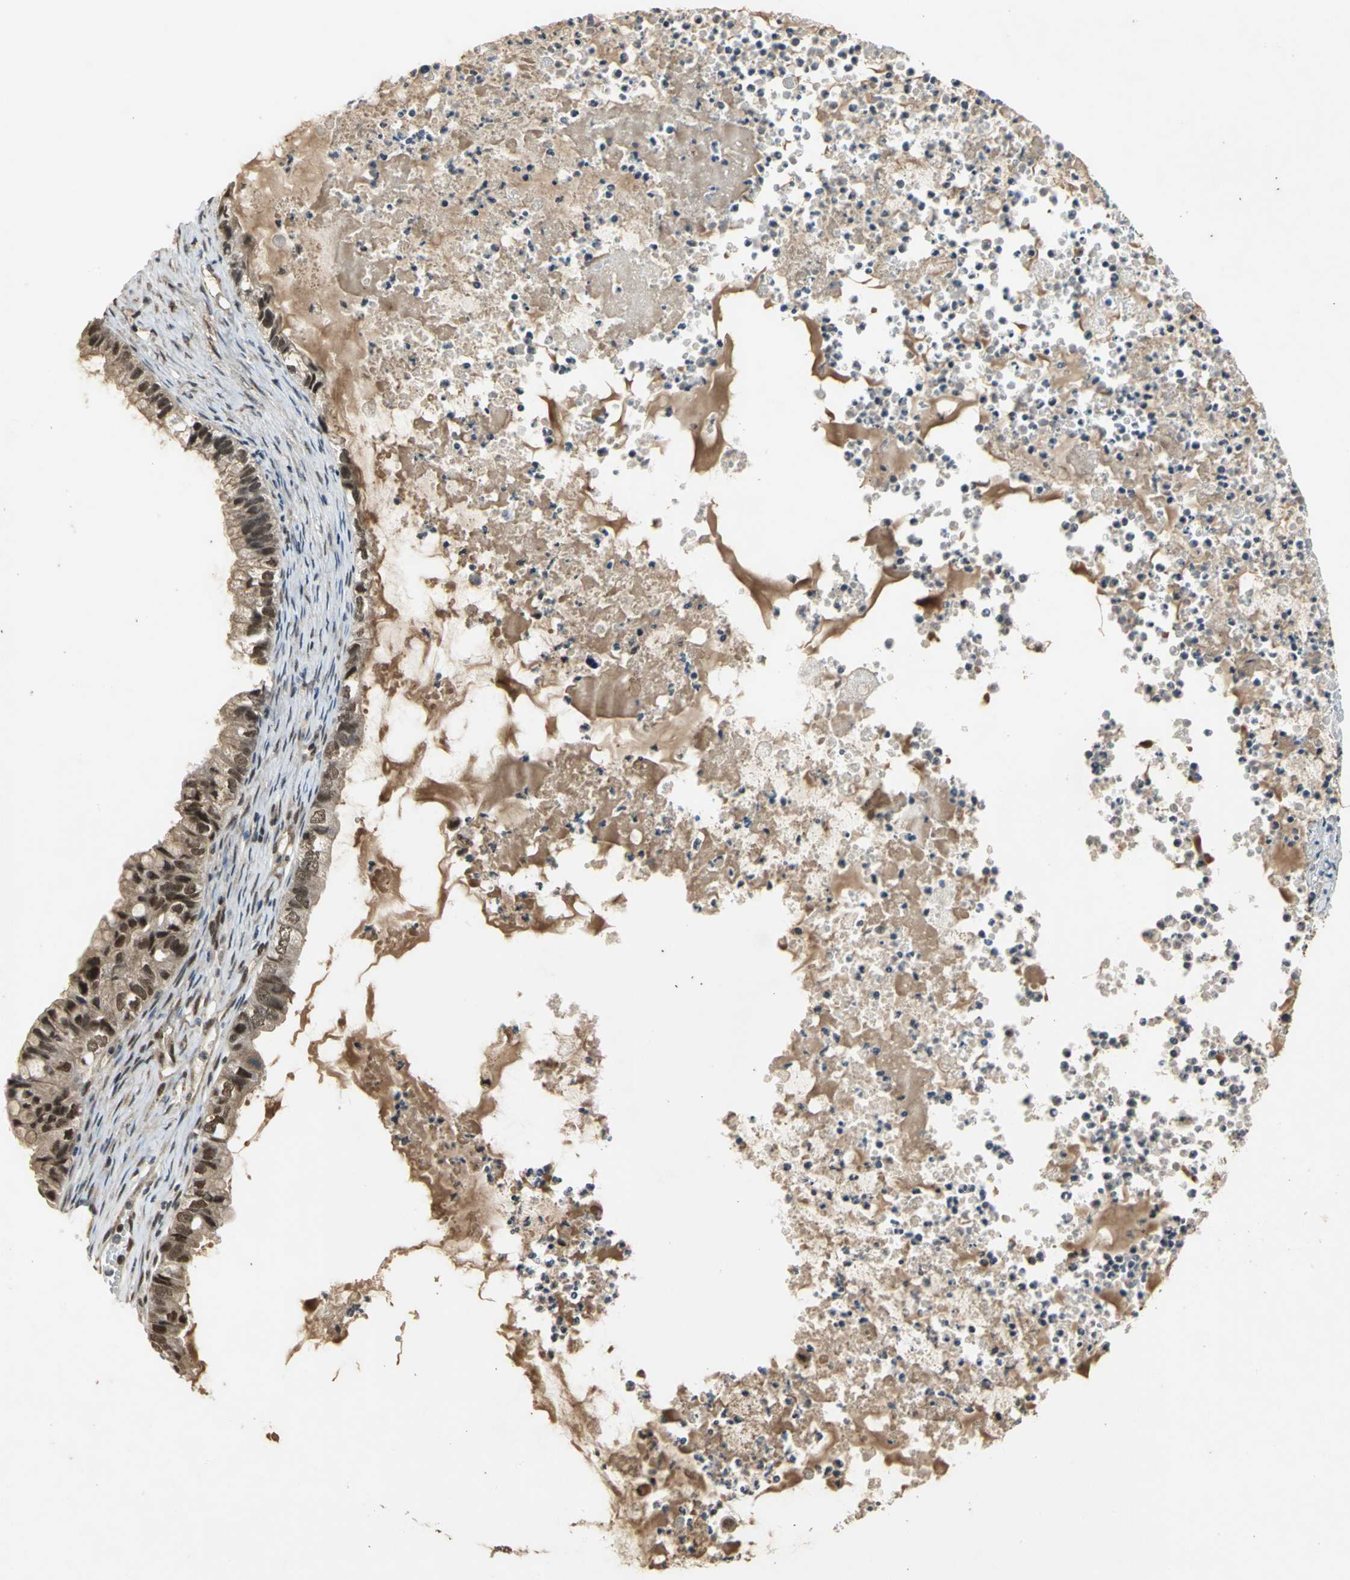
{"staining": {"intensity": "weak", "quantity": "25%-75%", "location": "cytoplasmic/membranous"}, "tissue": "ovarian cancer", "cell_type": "Tumor cells", "image_type": "cancer", "snomed": [{"axis": "morphology", "description": "Cystadenocarcinoma, mucinous, NOS"}, {"axis": "topography", "description": "Ovary"}], "caption": "Human ovarian mucinous cystadenocarcinoma stained with a brown dye exhibits weak cytoplasmic/membranous positive expression in about 25%-75% of tumor cells.", "gene": "NOTCH3", "patient": {"sex": "female", "age": 80}}